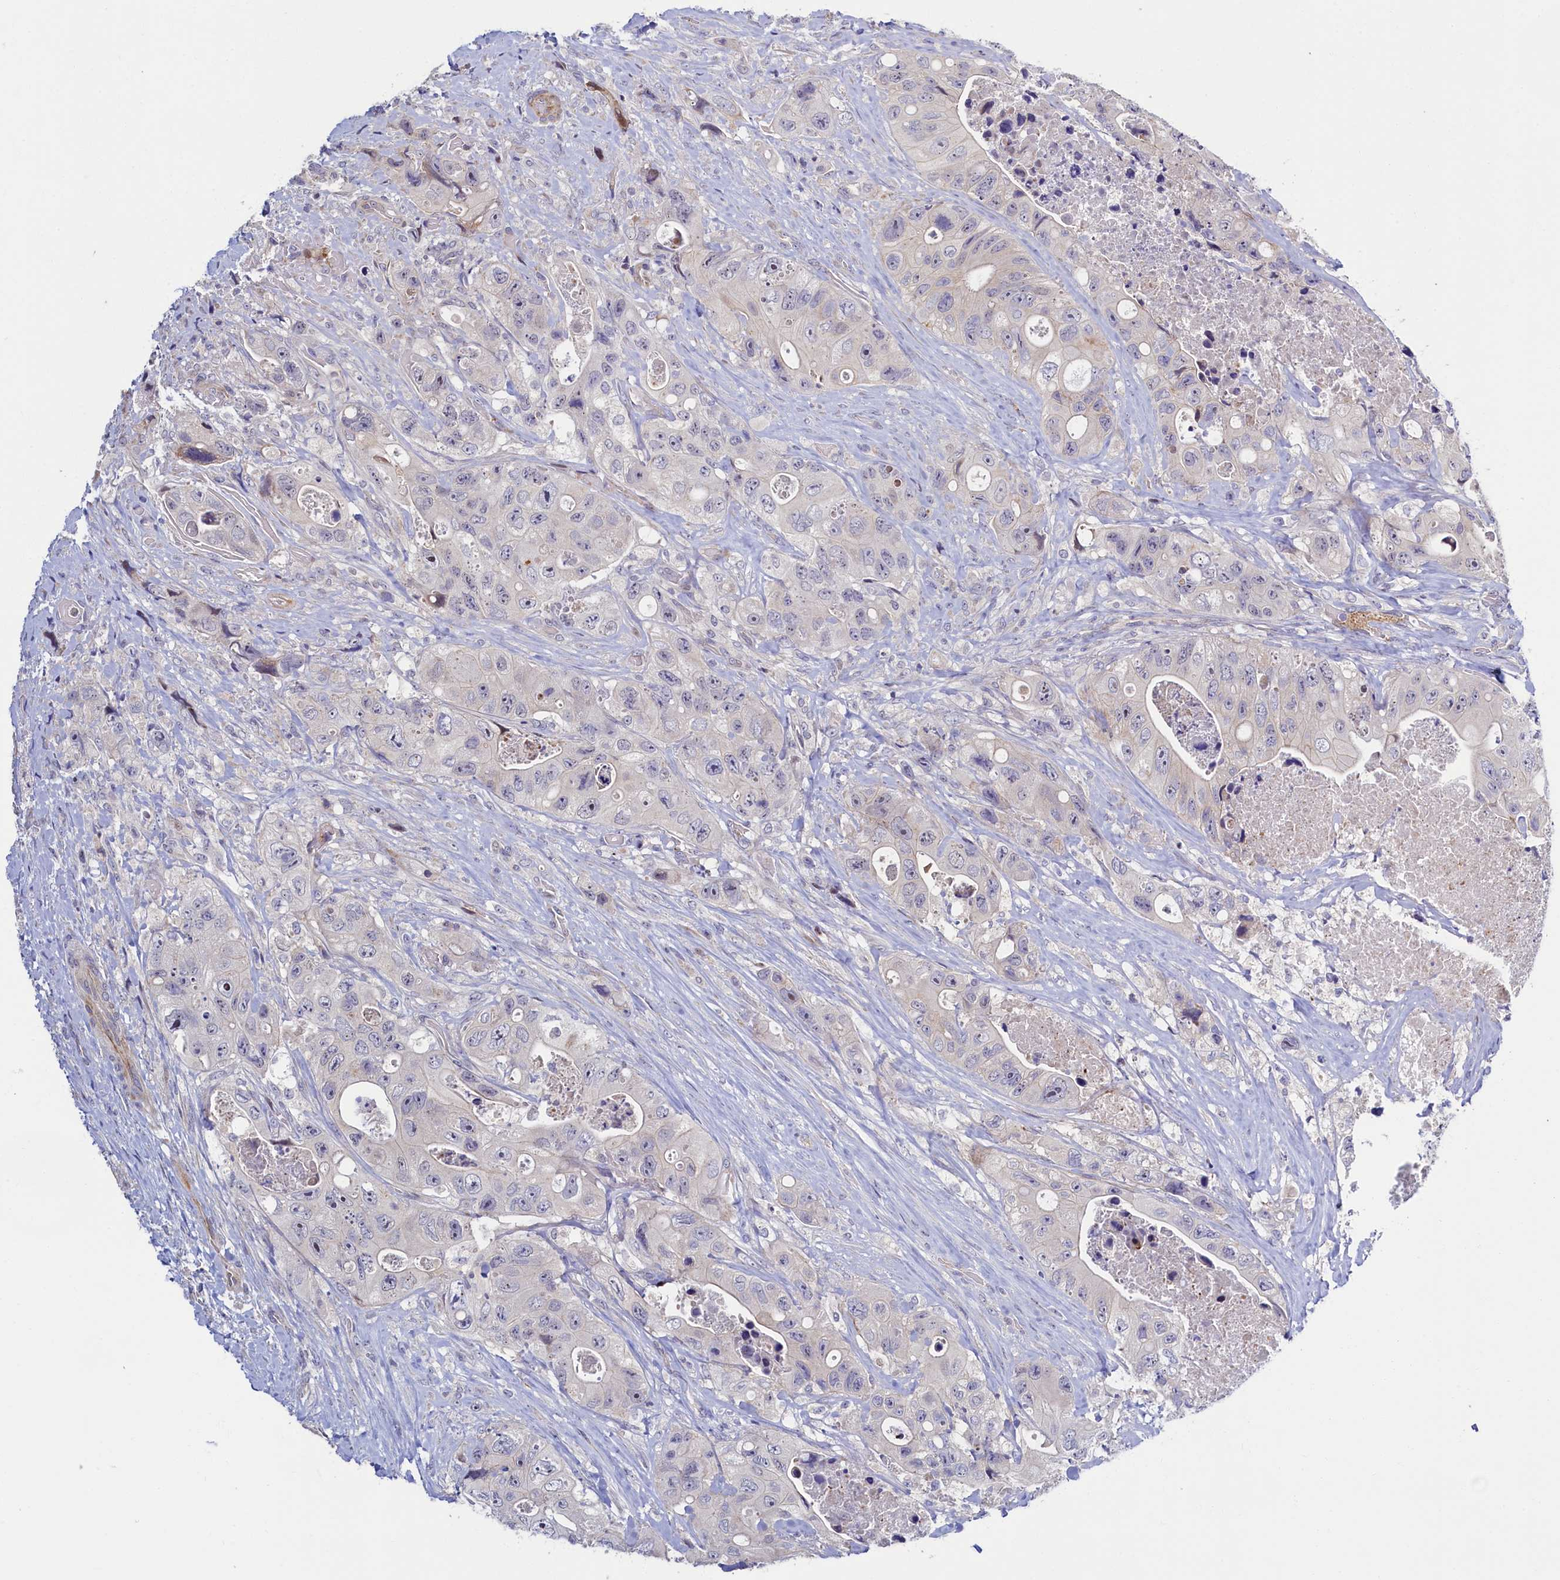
{"staining": {"intensity": "negative", "quantity": "none", "location": "none"}, "tissue": "colorectal cancer", "cell_type": "Tumor cells", "image_type": "cancer", "snomed": [{"axis": "morphology", "description": "Adenocarcinoma, NOS"}, {"axis": "topography", "description": "Colon"}], "caption": "Tumor cells are negative for protein expression in human colorectal cancer (adenocarcinoma).", "gene": "PIK3C3", "patient": {"sex": "female", "age": 46}}